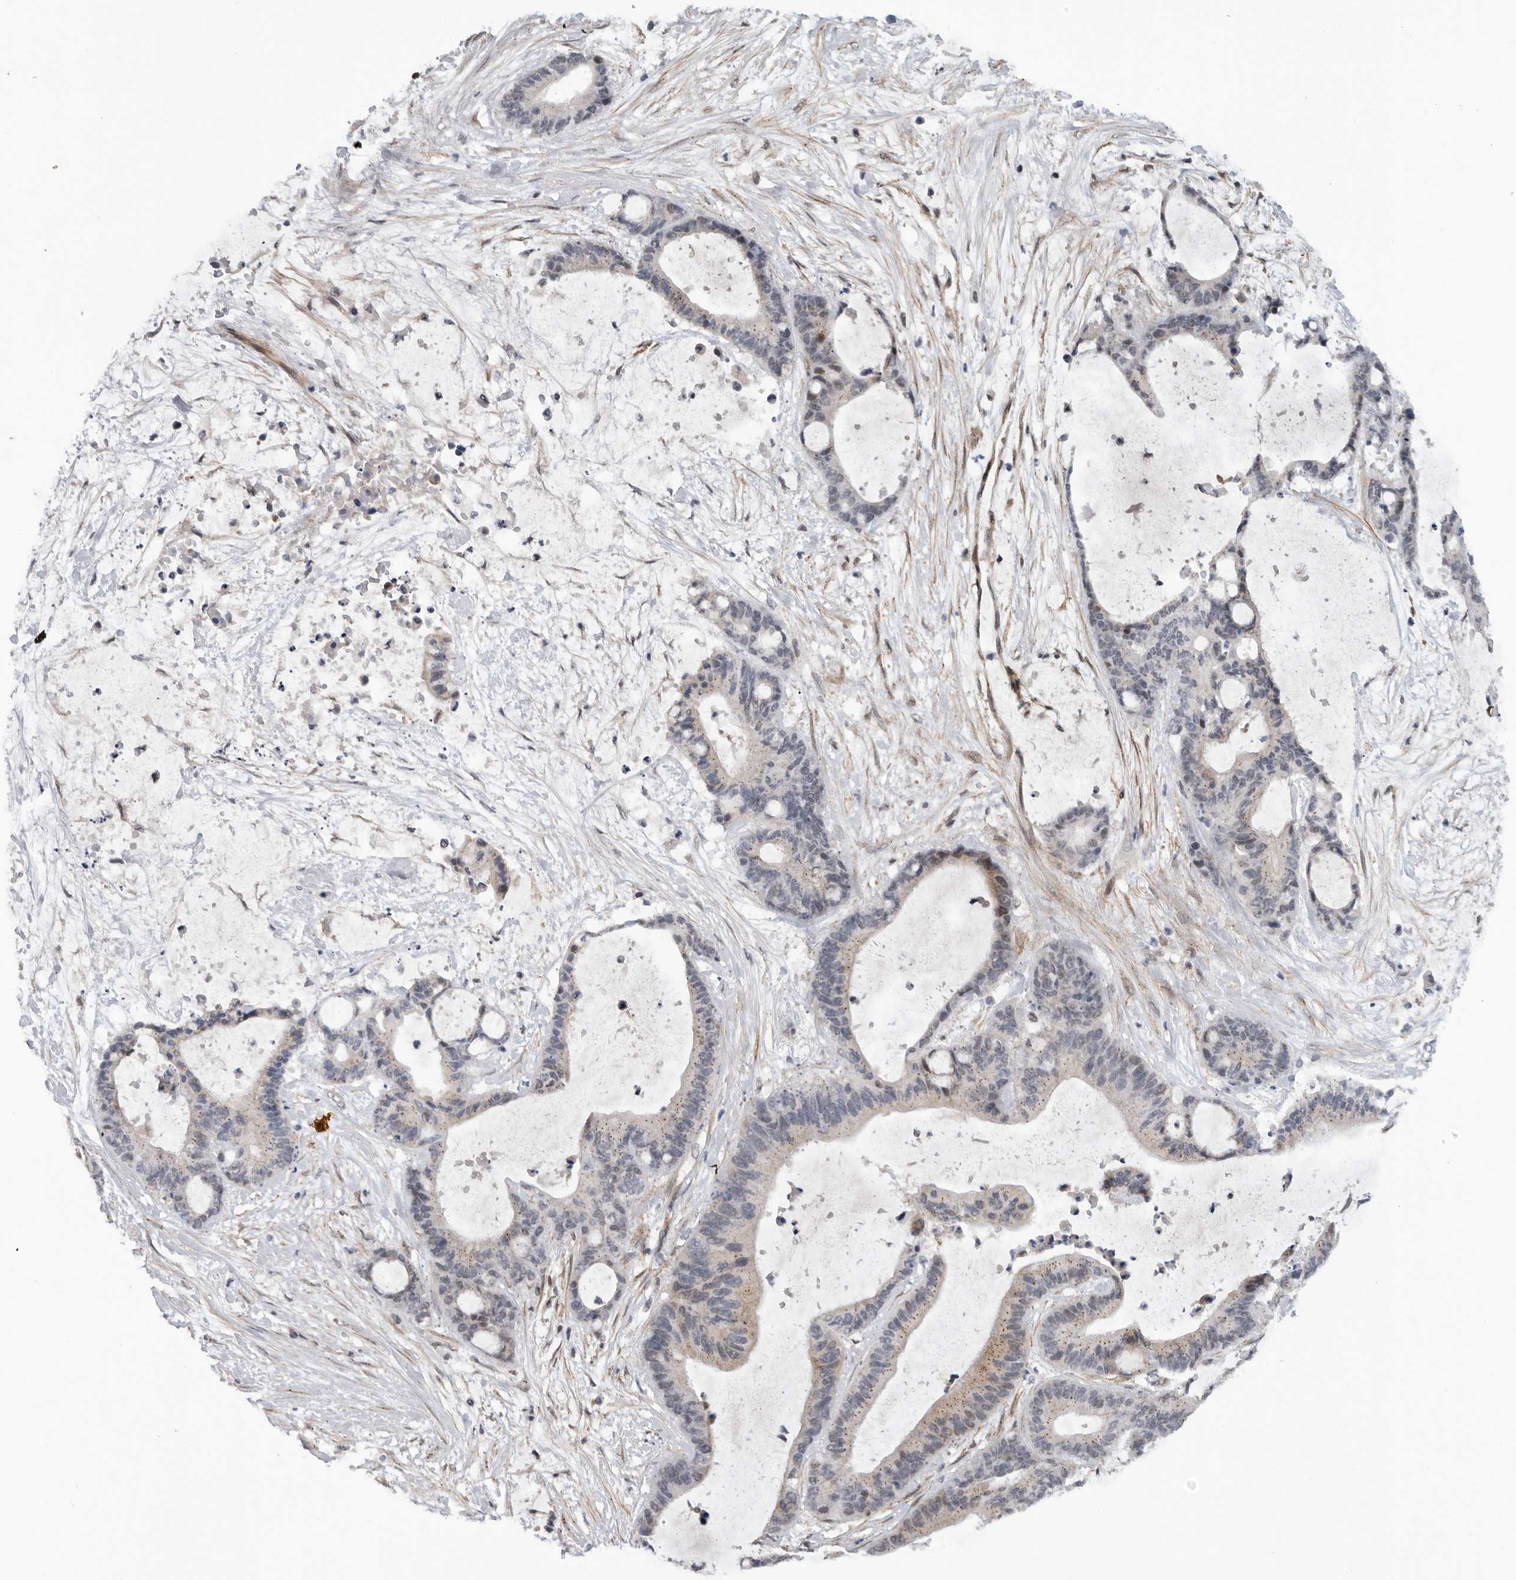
{"staining": {"intensity": "weak", "quantity": "<25%", "location": "cytoplasmic/membranous"}, "tissue": "liver cancer", "cell_type": "Tumor cells", "image_type": "cancer", "snomed": [{"axis": "morphology", "description": "Cholangiocarcinoma"}, {"axis": "topography", "description": "Liver"}], "caption": "IHC histopathology image of human cholangiocarcinoma (liver) stained for a protein (brown), which displays no staining in tumor cells.", "gene": "TMPRSS11F", "patient": {"sex": "female", "age": 73}}